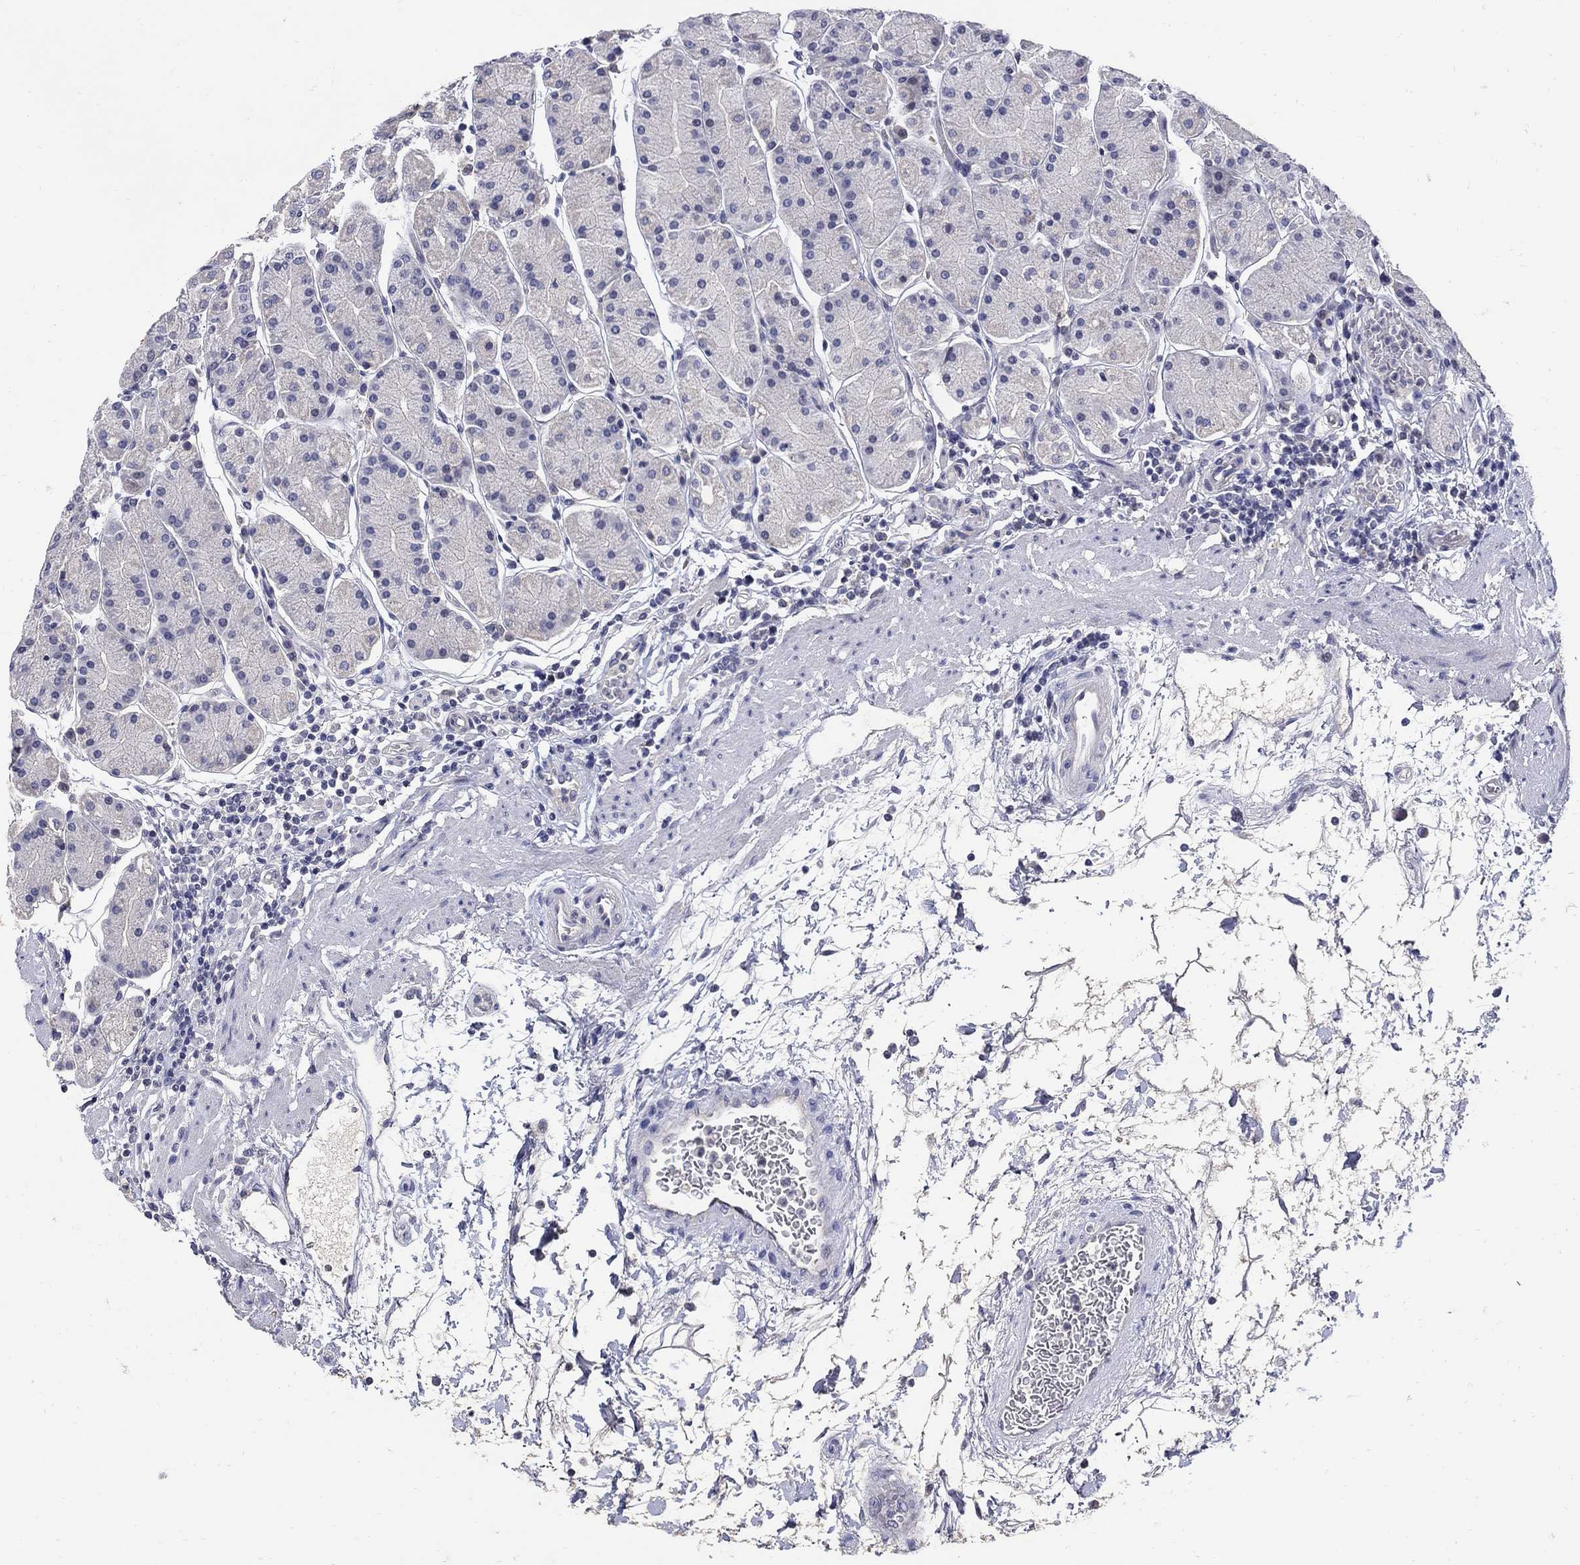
{"staining": {"intensity": "negative", "quantity": "none", "location": "none"}, "tissue": "stomach", "cell_type": "Glandular cells", "image_type": "normal", "snomed": [{"axis": "morphology", "description": "Normal tissue, NOS"}, {"axis": "topography", "description": "Stomach"}], "caption": "The immunohistochemistry photomicrograph has no significant expression in glandular cells of stomach. (Immunohistochemistry (ihc), brightfield microscopy, high magnification).", "gene": "CETN1", "patient": {"sex": "male", "age": 54}}